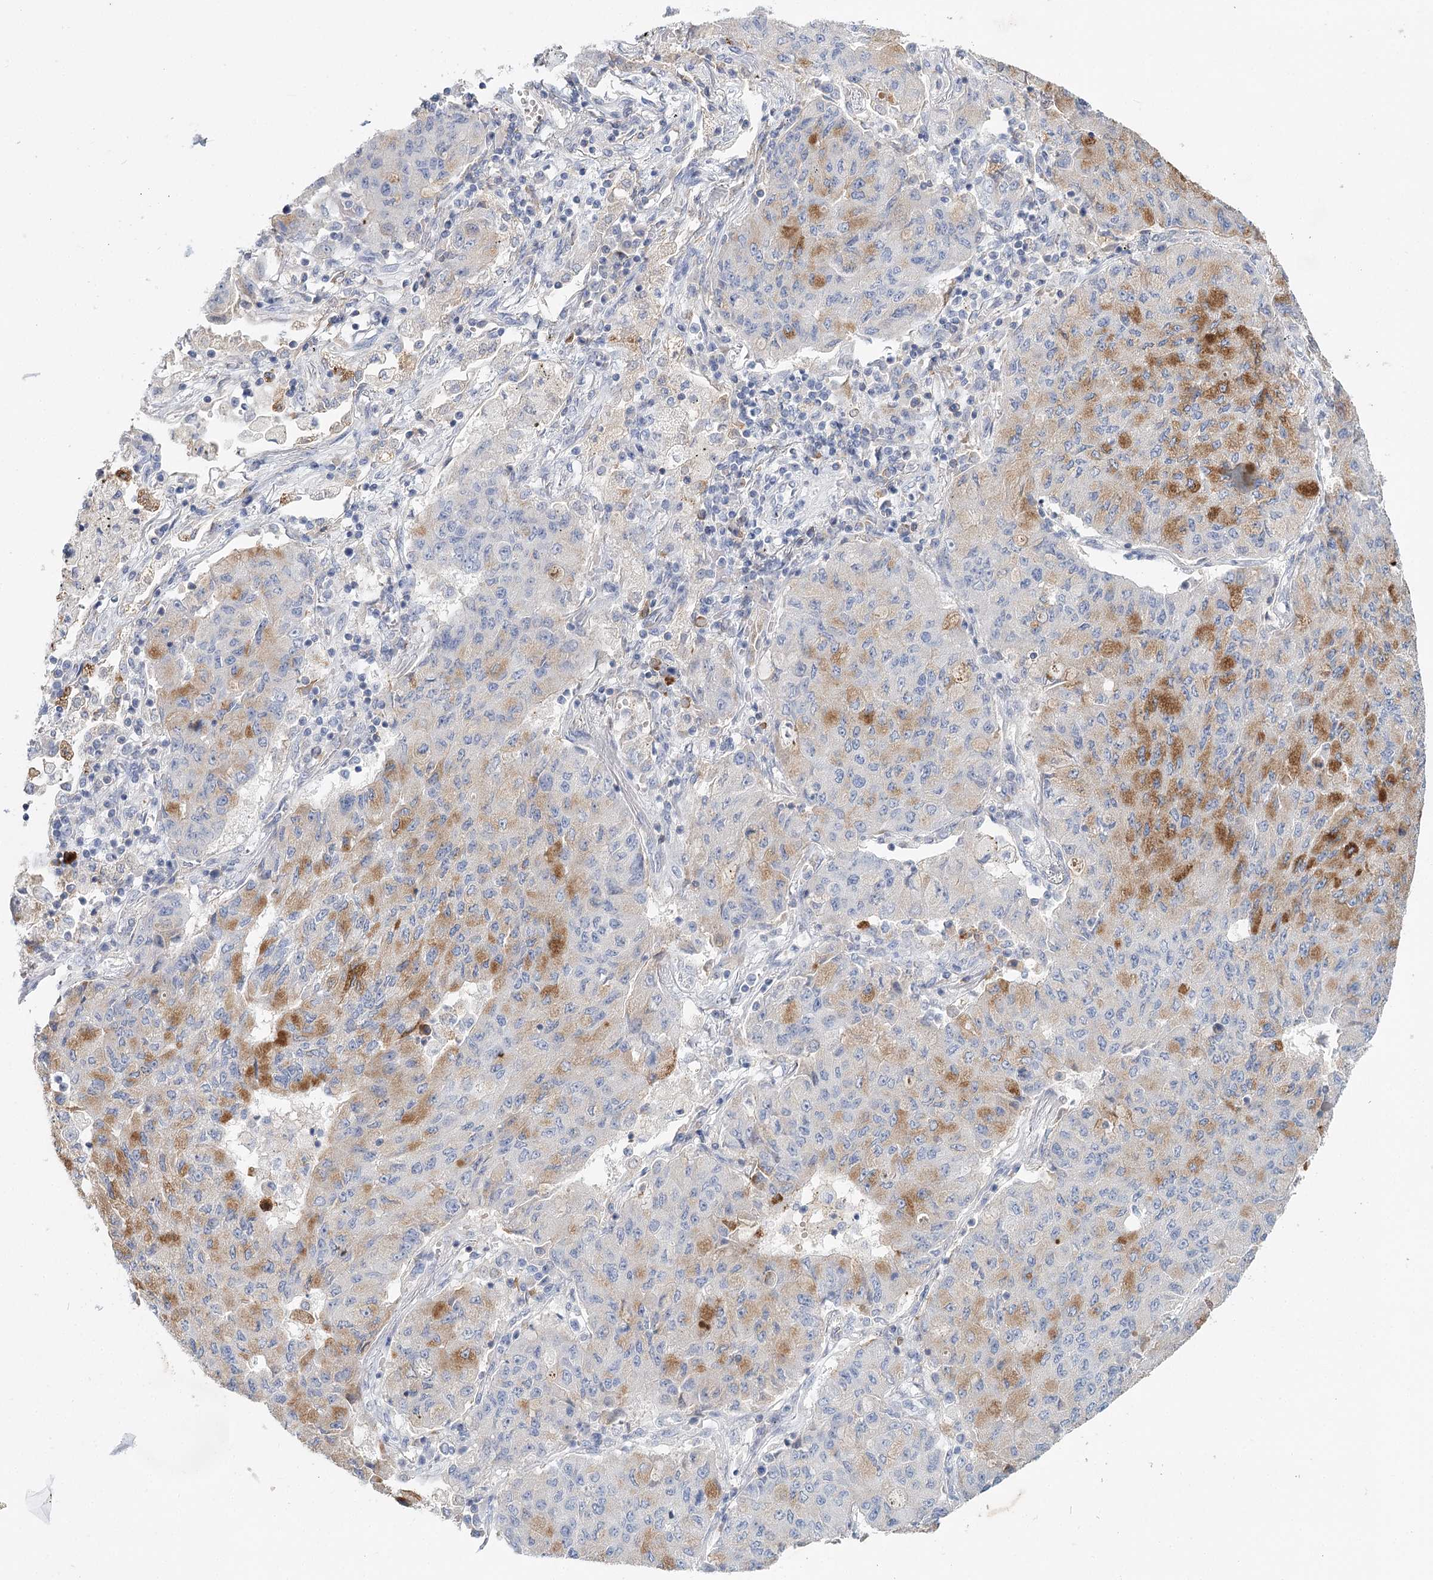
{"staining": {"intensity": "moderate", "quantity": "<25%", "location": "cytoplasmic/membranous"}, "tissue": "lung cancer", "cell_type": "Tumor cells", "image_type": "cancer", "snomed": [{"axis": "morphology", "description": "Squamous cell carcinoma, NOS"}, {"axis": "topography", "description": "Lung"}], "caption": "Protein analysis of lung squamous cell carcinoma tissue exhibits moderate cytoplasmic/membranous expression in about <25% of tumor cells. The staining is performed using DAB (3,3'-diaminobenzidine) brown chromogen to label protein expression. The nuclei are counter-stained blue using hematoxylin.", "gene": "ARHGAP44", "patient": {"sex": "male", "age": 74}}